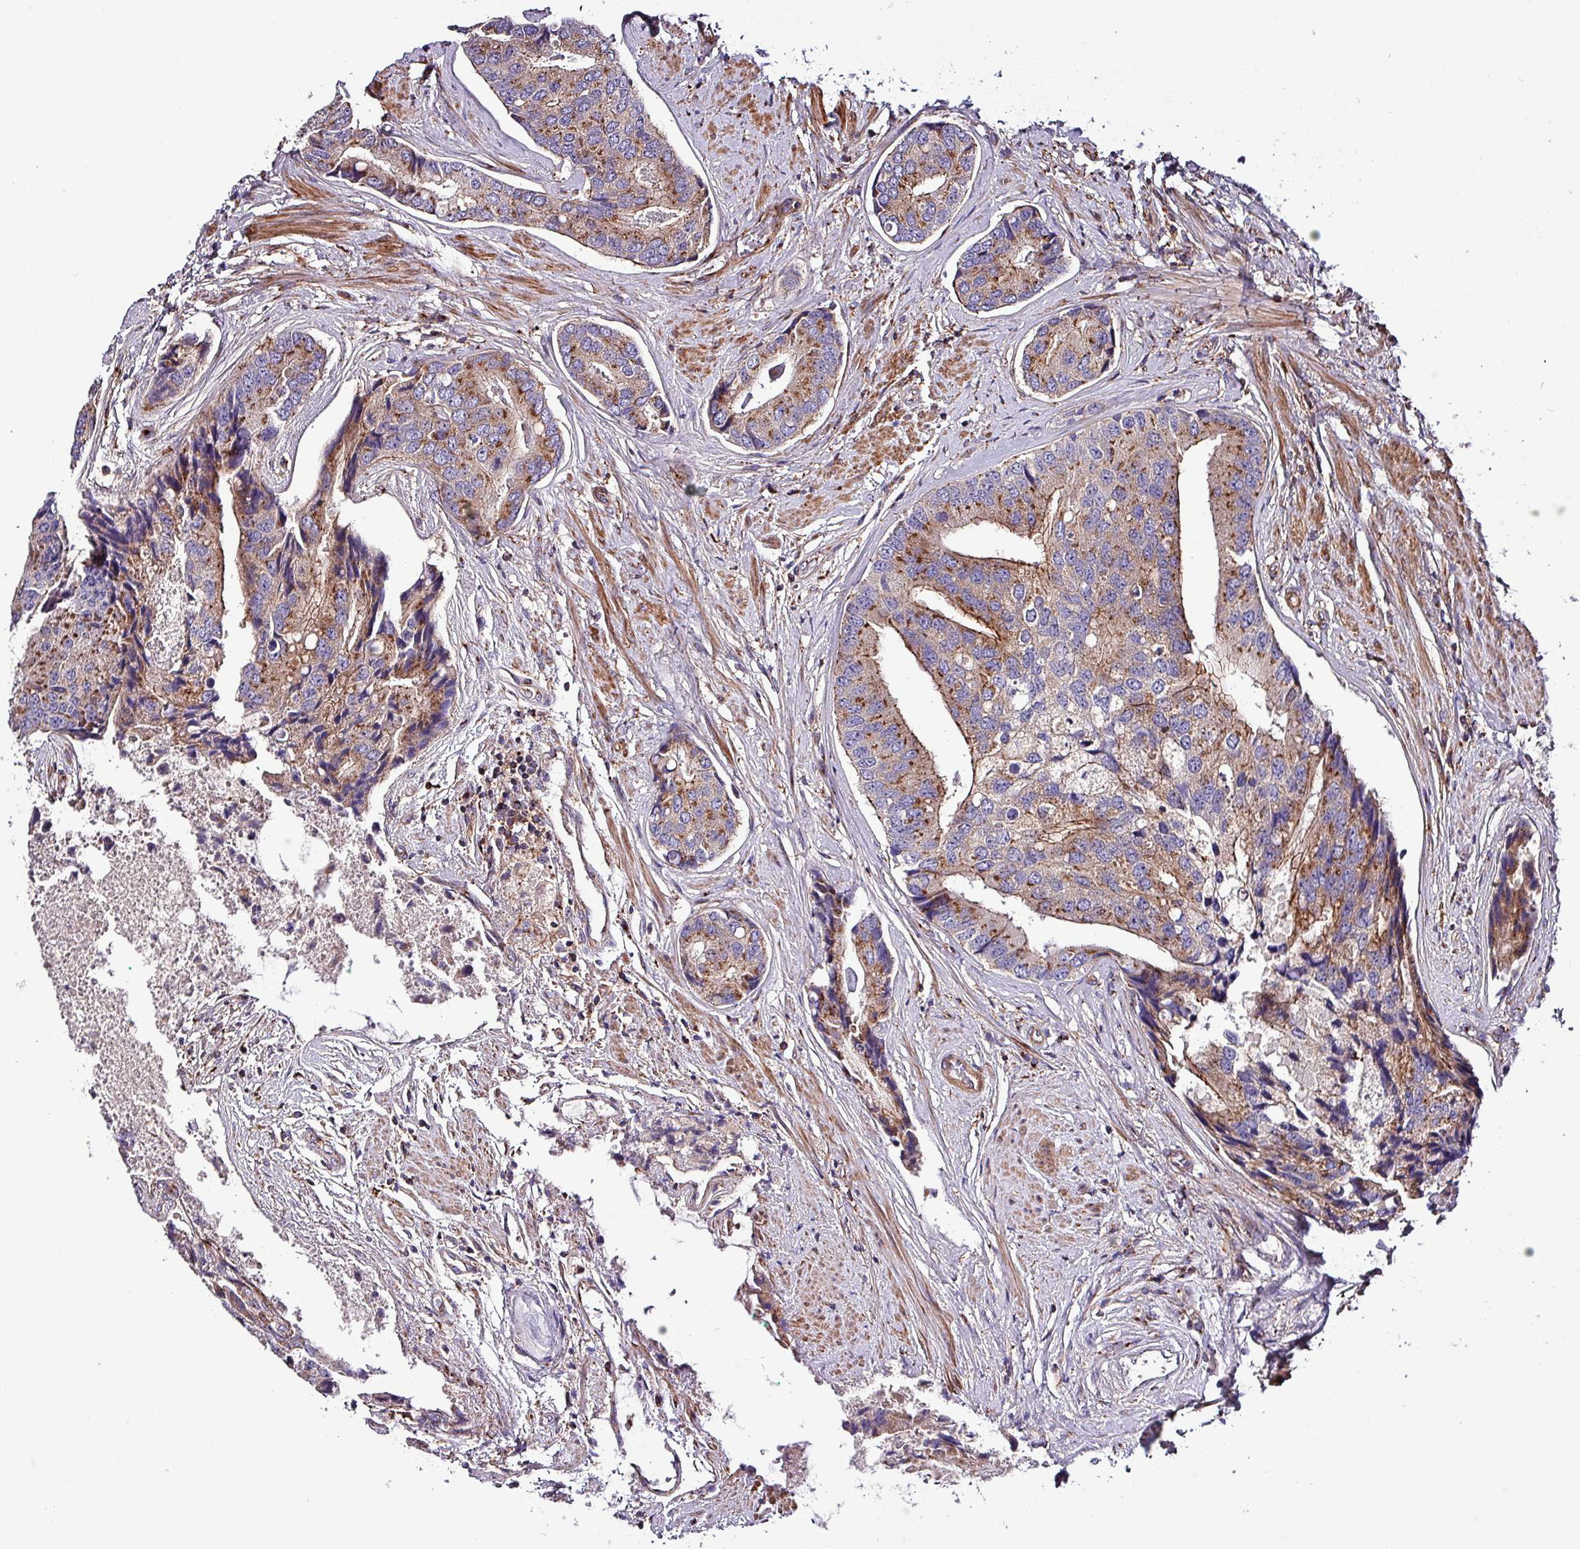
{"staining": {"intensity": "moderate", "quantity": "25%-75%", "location": "cytoplasmic/membranous"}, "tissue": "prostate cancer", "cell_type": "Tumor cells", "image_type": "cancer", "snomed": [{"axis": "morphology", "description": "Adenocarcinoma, High grade"}, {"axis": "topography", "description": "Prostate"}], "caption": "Immunohistochemistry image of human prostate adenocarcinoma (high-grade) stained for a protein (brown), which displays medium levels of moderate cytoplasmic/membranous positivity in approximately 25%-75% of tumor cells.", "gene": "VAMP4", "patient": {"sex": "male", "age": 70}}